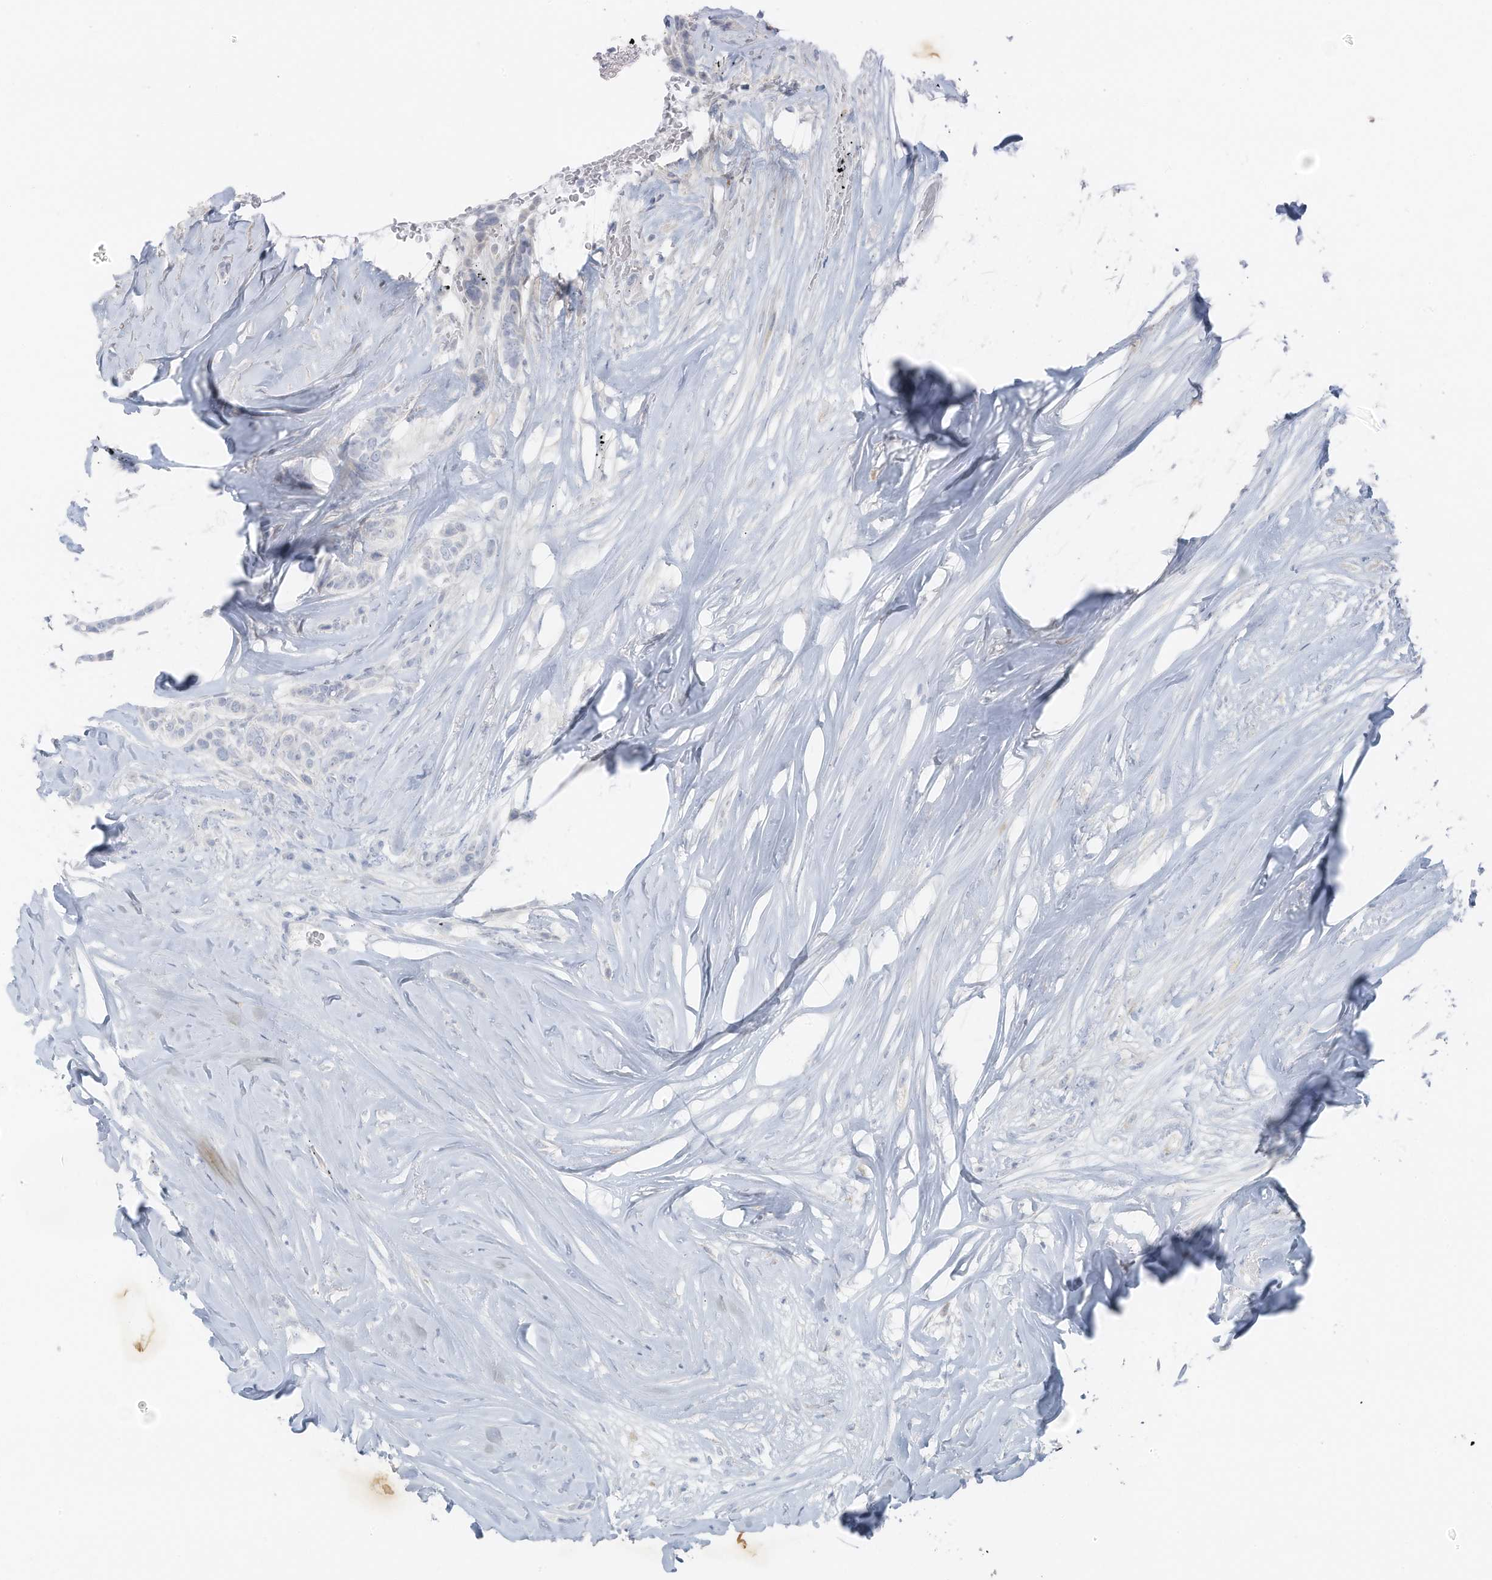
{"staining": {"intensity": "negative", "quantity": "none", "location": "none"}, "tissue": "breast cancer", "cell_type": "Tumor cells", "image_type": "cancer", "snomed": [{"axis": "morphology", "description": "Lobular carcinoma"}, {"axis": "topography", "description": "Breast"}], "caption": "This is an immunohistochemistry micrograph of human breast lobular carcinoma. There is no positivity in tumor cells.", "gene": "SLC25A43", "patient": {"sex": "female", "age": 51}}